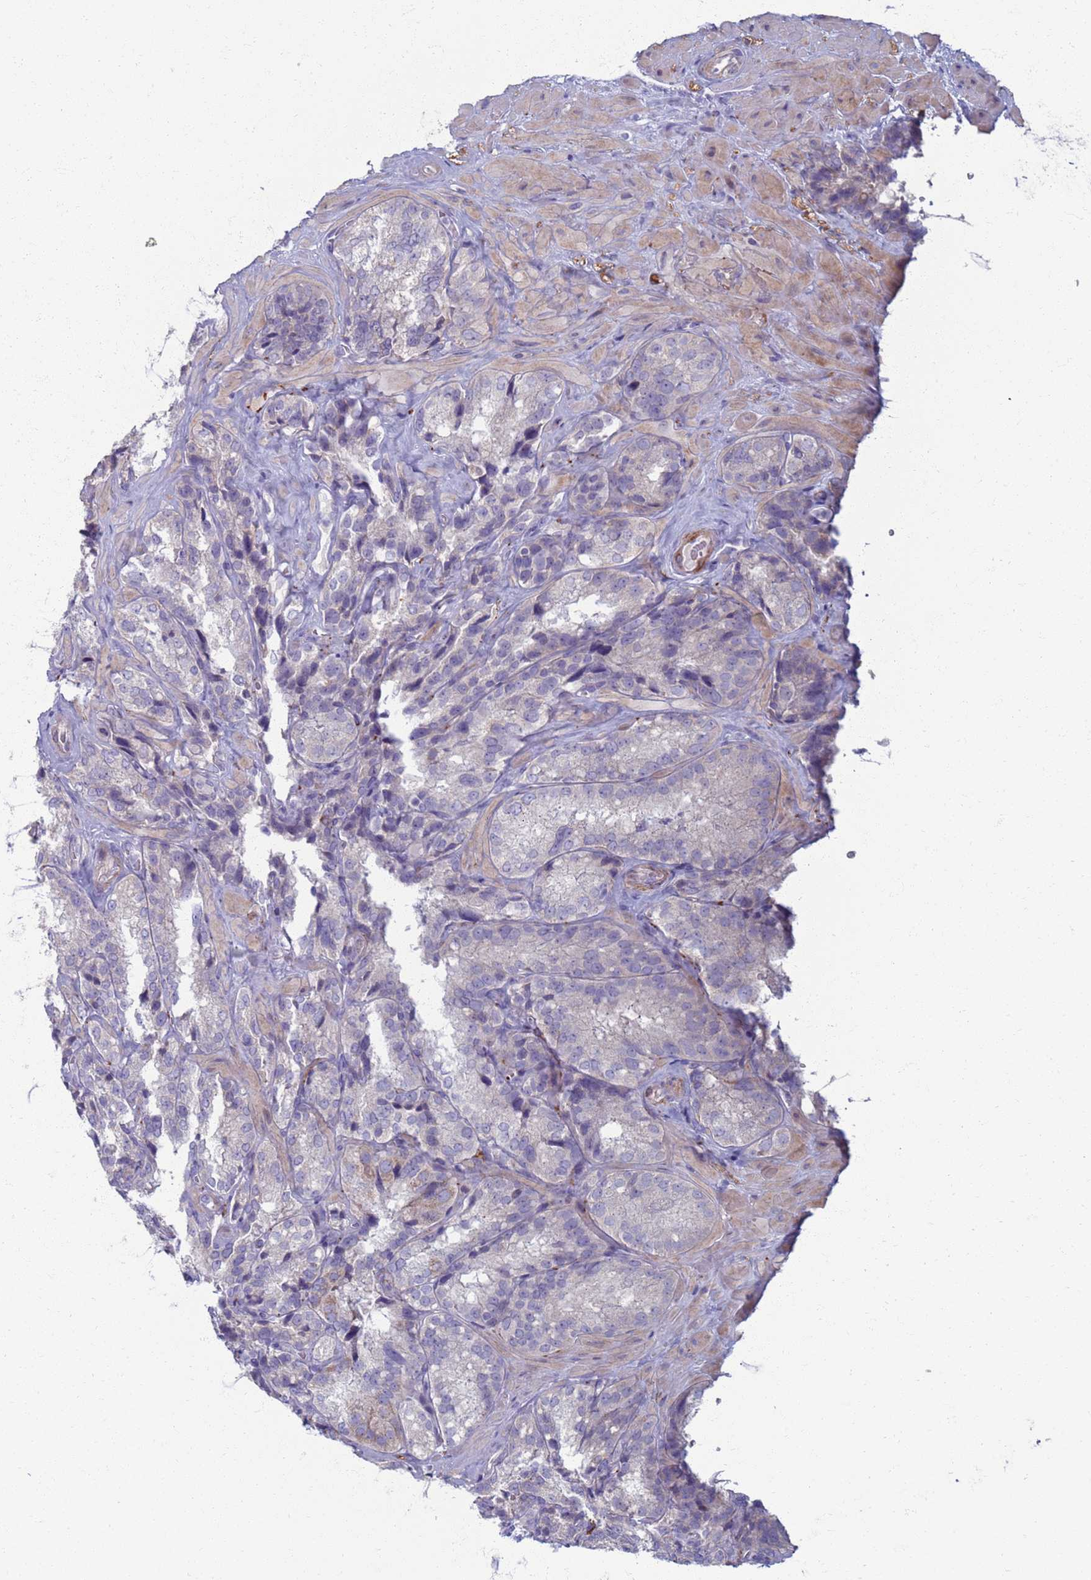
{"staining": {"intensity": "negative", "quantity": "none", "location": "none"}, "tissue": "seminal vesicle", "cell_type": "Glandular cells", "image_type": "normal", "snomed": [{"axis": "morphology", "description": "Normal tissue, NOS"}, {"axis": "topography", "description": "Seminal veicle"}], "caption": "Image shows no significant protein positivity in glandular cells of normal seminal vesicle.", "gene": "CLCA2", "patient": {"sex": "male", "age": 58}}